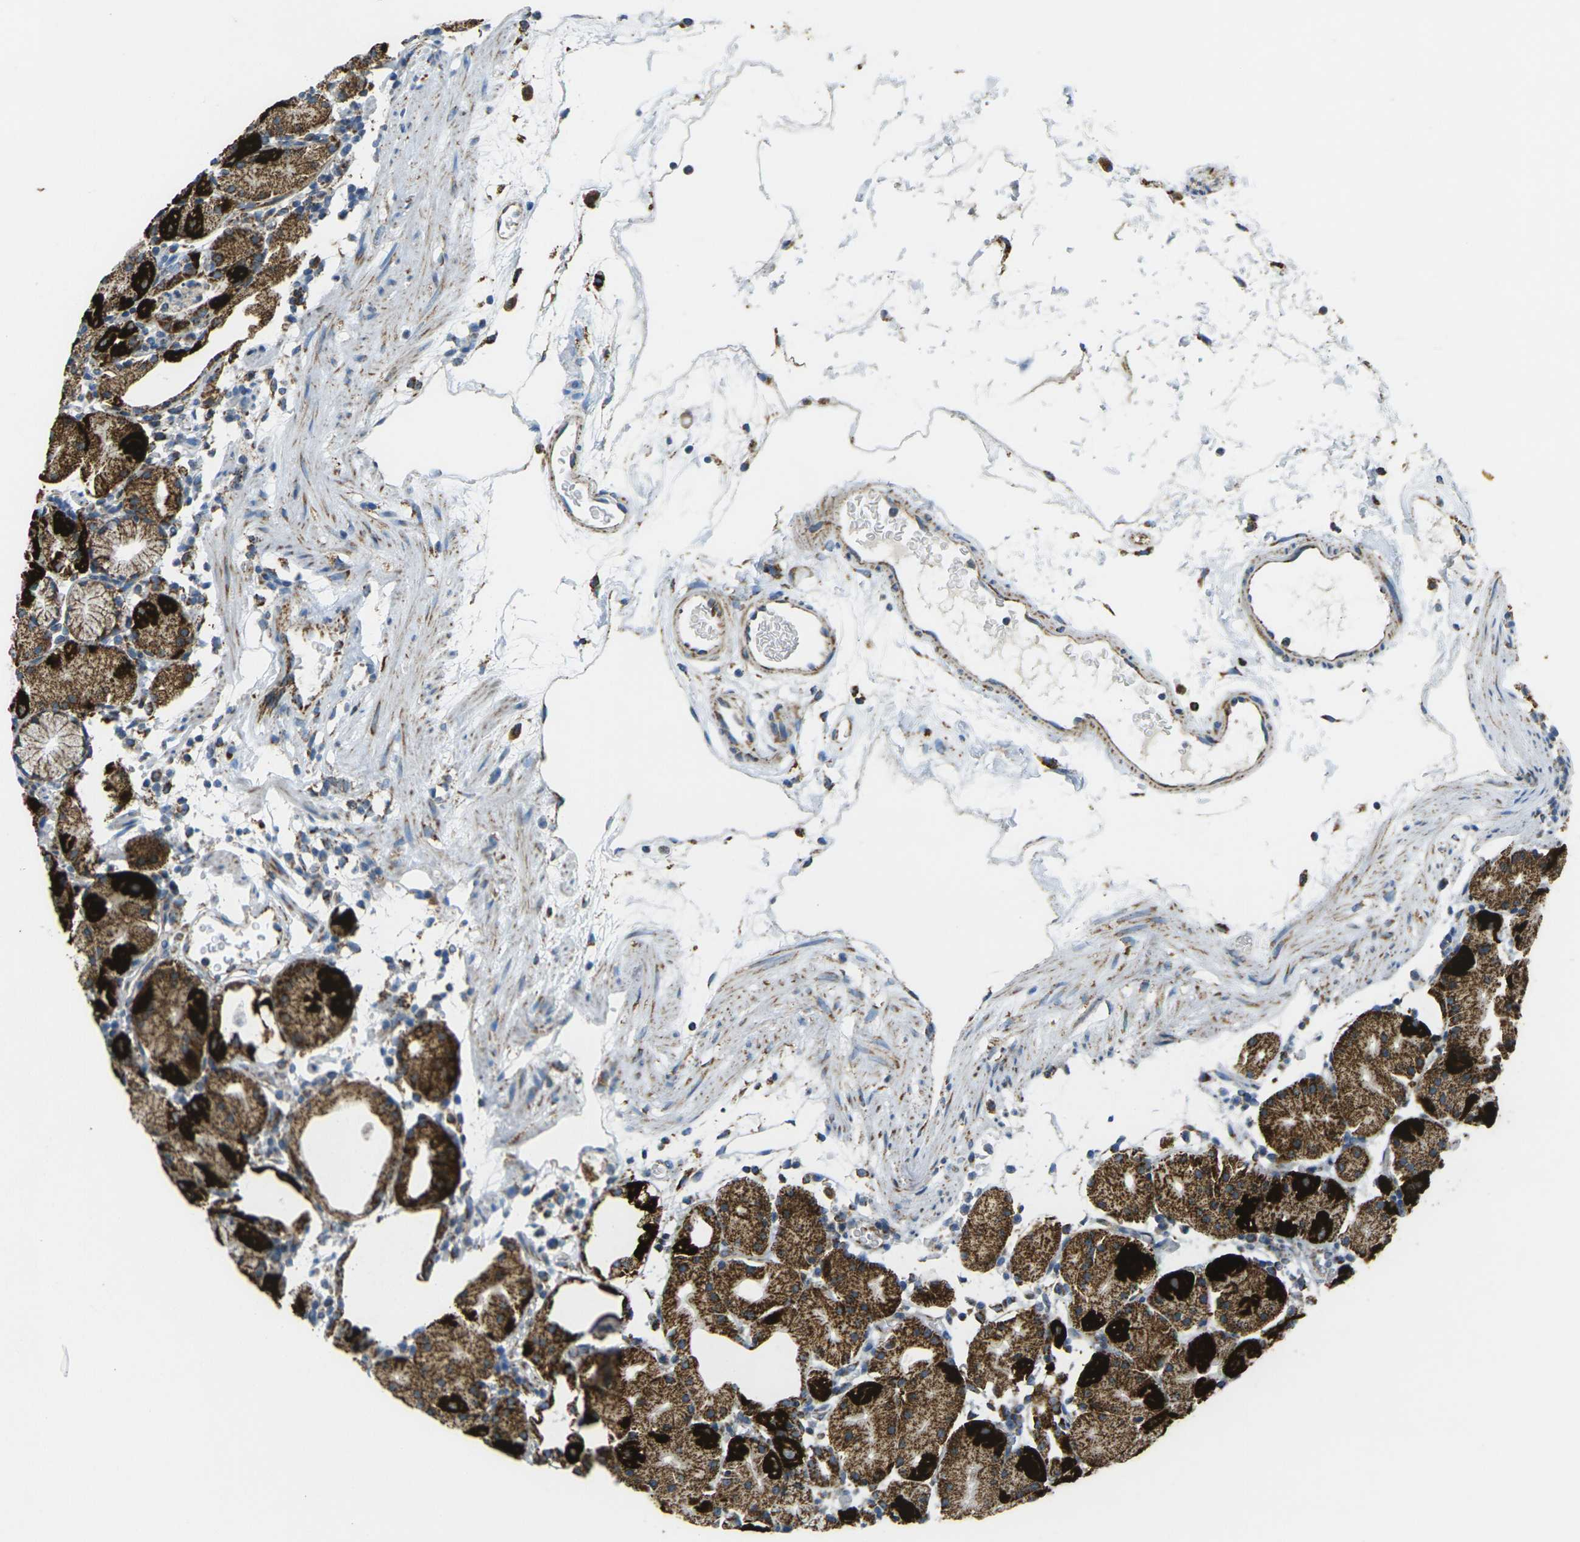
{"staining": {"intensity": "strong", "quantity": ">75%", "location": "cytoplasmic/membranous"}, "tissue": "stomach", "cell_type": "Glandular cells", "image_type": "normal", "snomed": [{"axis": "morphology", "description": "Normal tissue, NOS"}, {"axis": "topography", "description": "Stomach"}, {"axis": "topography", "description": "Stomach, lower"}], "caption": "A photomicrograph of human stomach stained for a protein displays strong cytoplasmic/membranous brown staining in glandular cells.", "gene": "CYB5R1", "patient": {"sex": "female", "age": 75}}